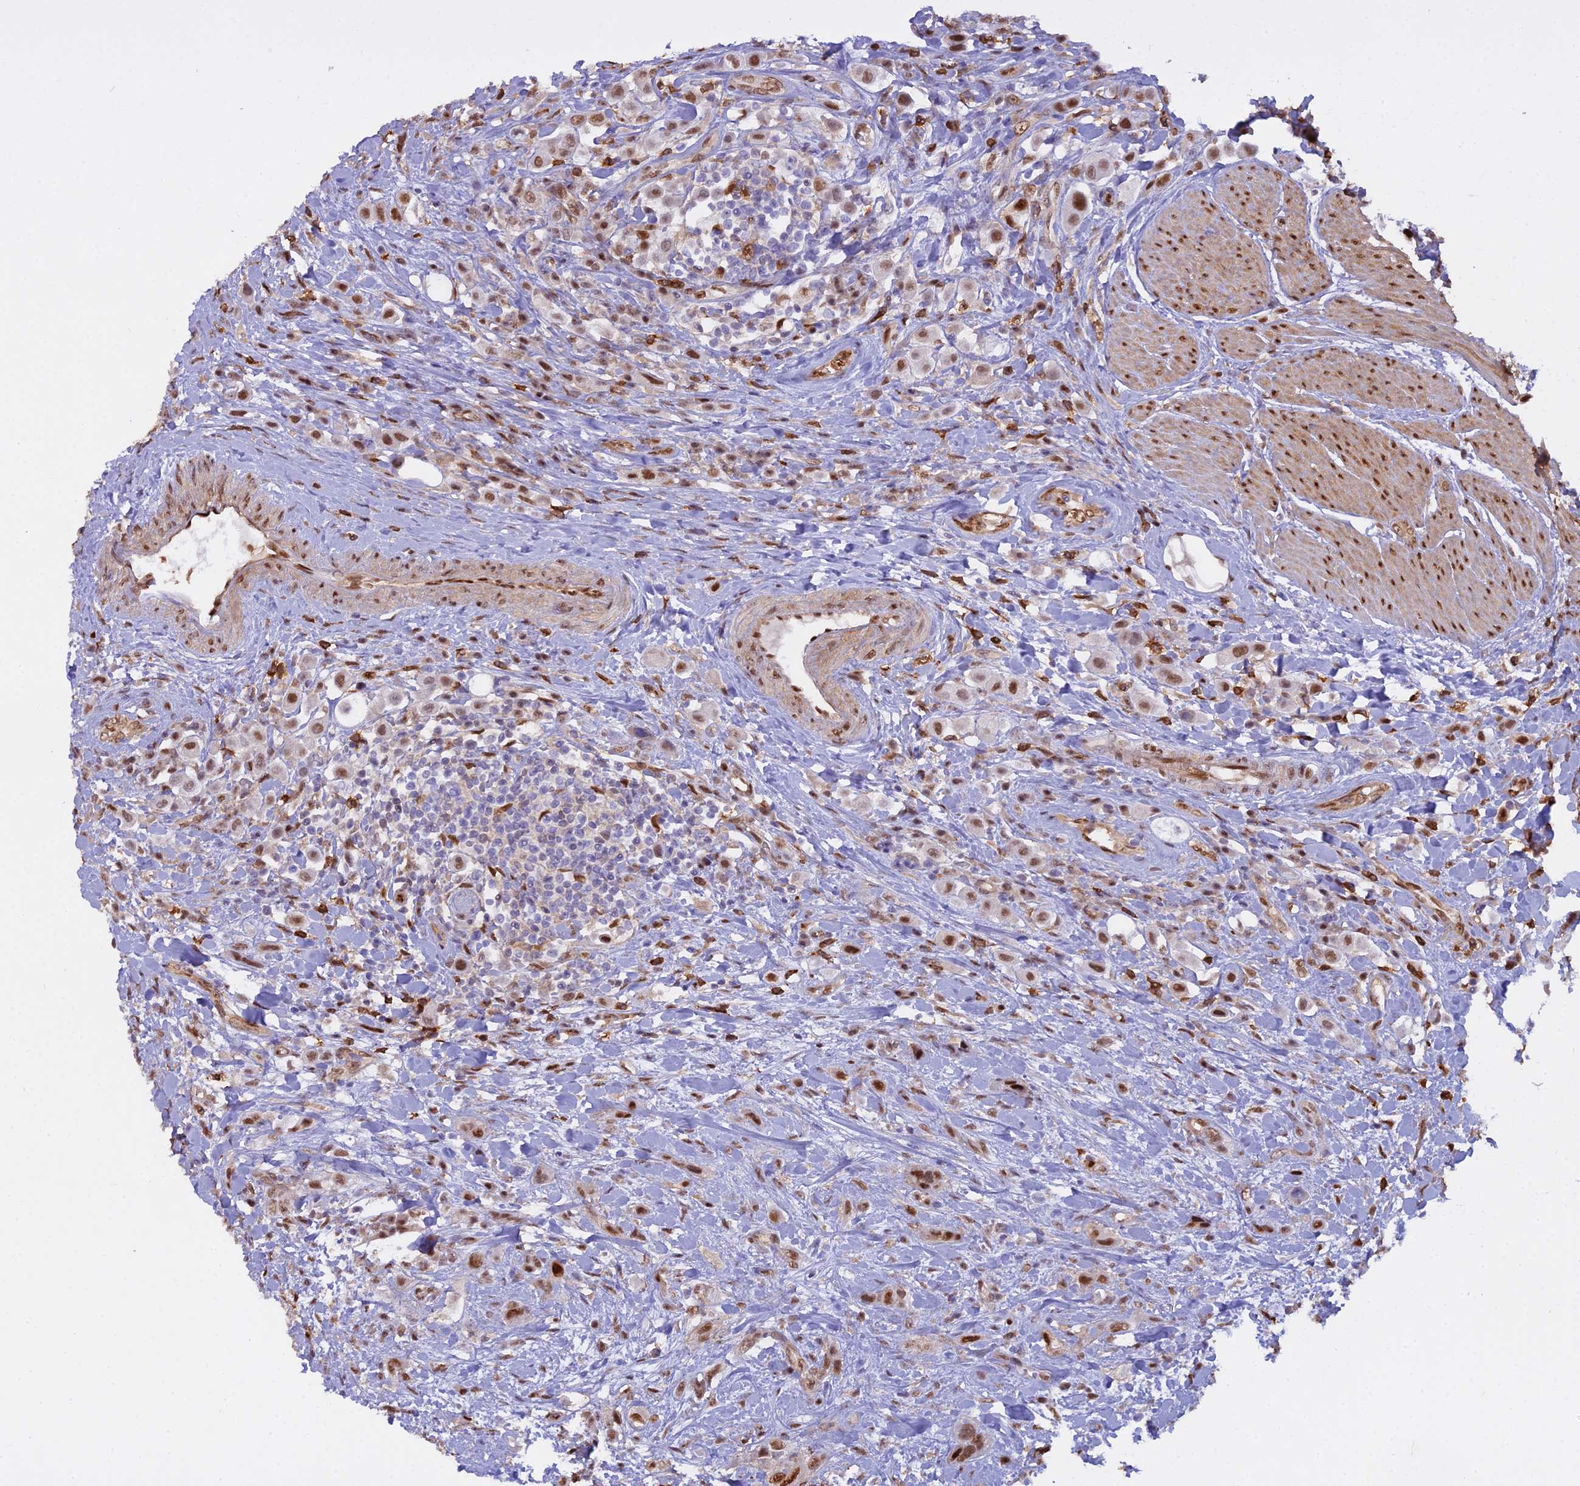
{"staining": {"intensity": "moderate", "quantity": ">75%", "location": "nuclear"}, "tissue": "urothelial cancer", "cell_type": "Tumor cells", "image_type": "cancer", "snomed": [{"axis": "morphology", "description": "Urothelial carcinoma, High grade"}, {"axis": "topography", "description": "Urinary bladder"}], "caption": "Moderate nuclear protein positivity is seen in approximately >75% of tumor cells in urothelial cancer.", "gene": "NPEPL1", "patient": {"sex": "male", "age": 50}}